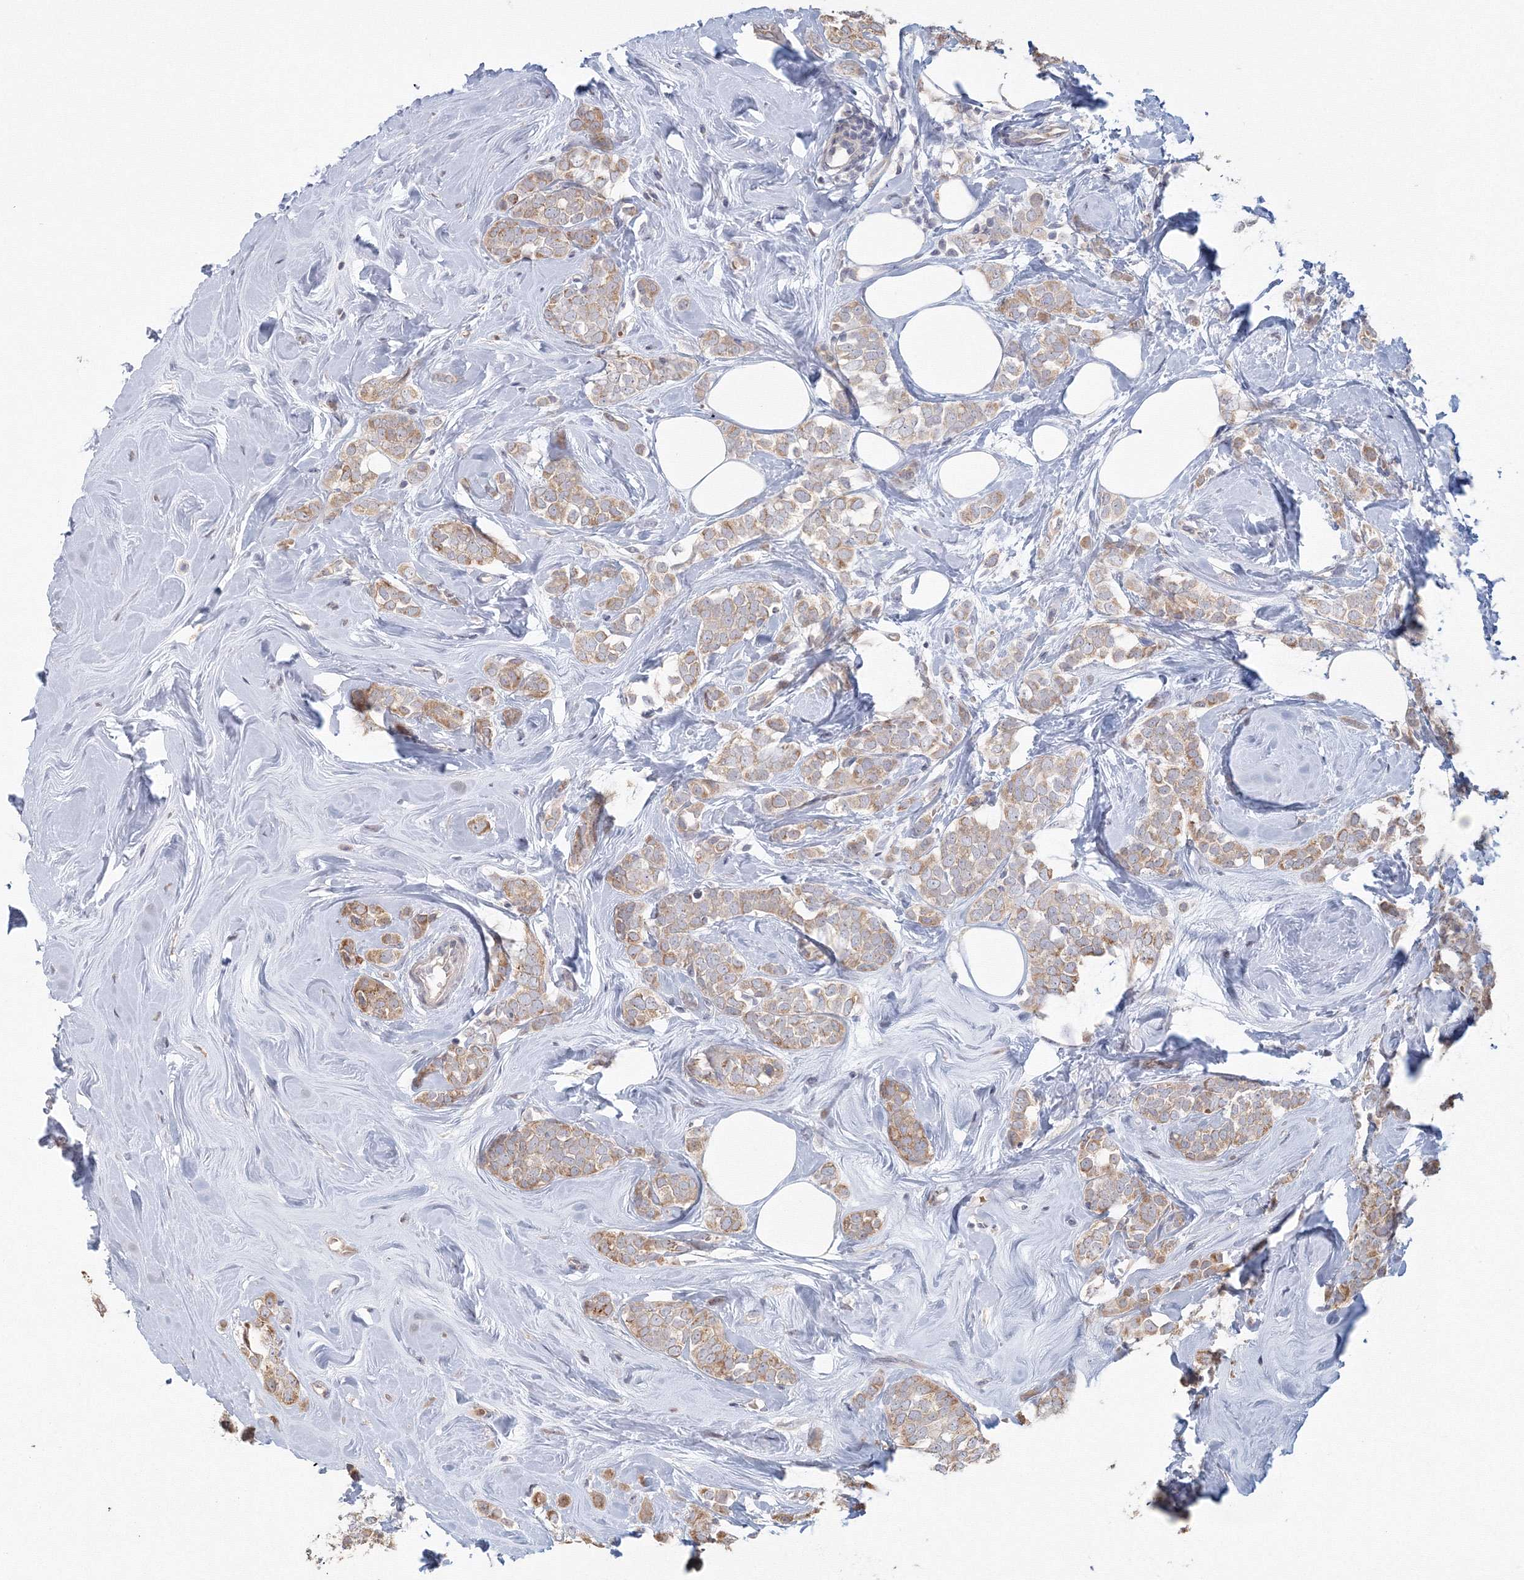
{"staining": {"intensity": "weak", "quantity": "25%-75%", "location": "cytoplasmic/membranous"}, "tissue": "breast cancer", "cell_type": "Tumor cells", "image_type": "cancer", "snomed": [{"axis": "morphology", "description": "Lobular carcinoma"}, {"axis": "topography", "description": "Breast"}], "caption": "Brown immunohistochemical staining in breast cancer displays weak cytoplasmic/membranous staining in about 25%-75% of tumor cells.", "gene": "TACC2", "patient": {"sex": "female", "age": 47}}